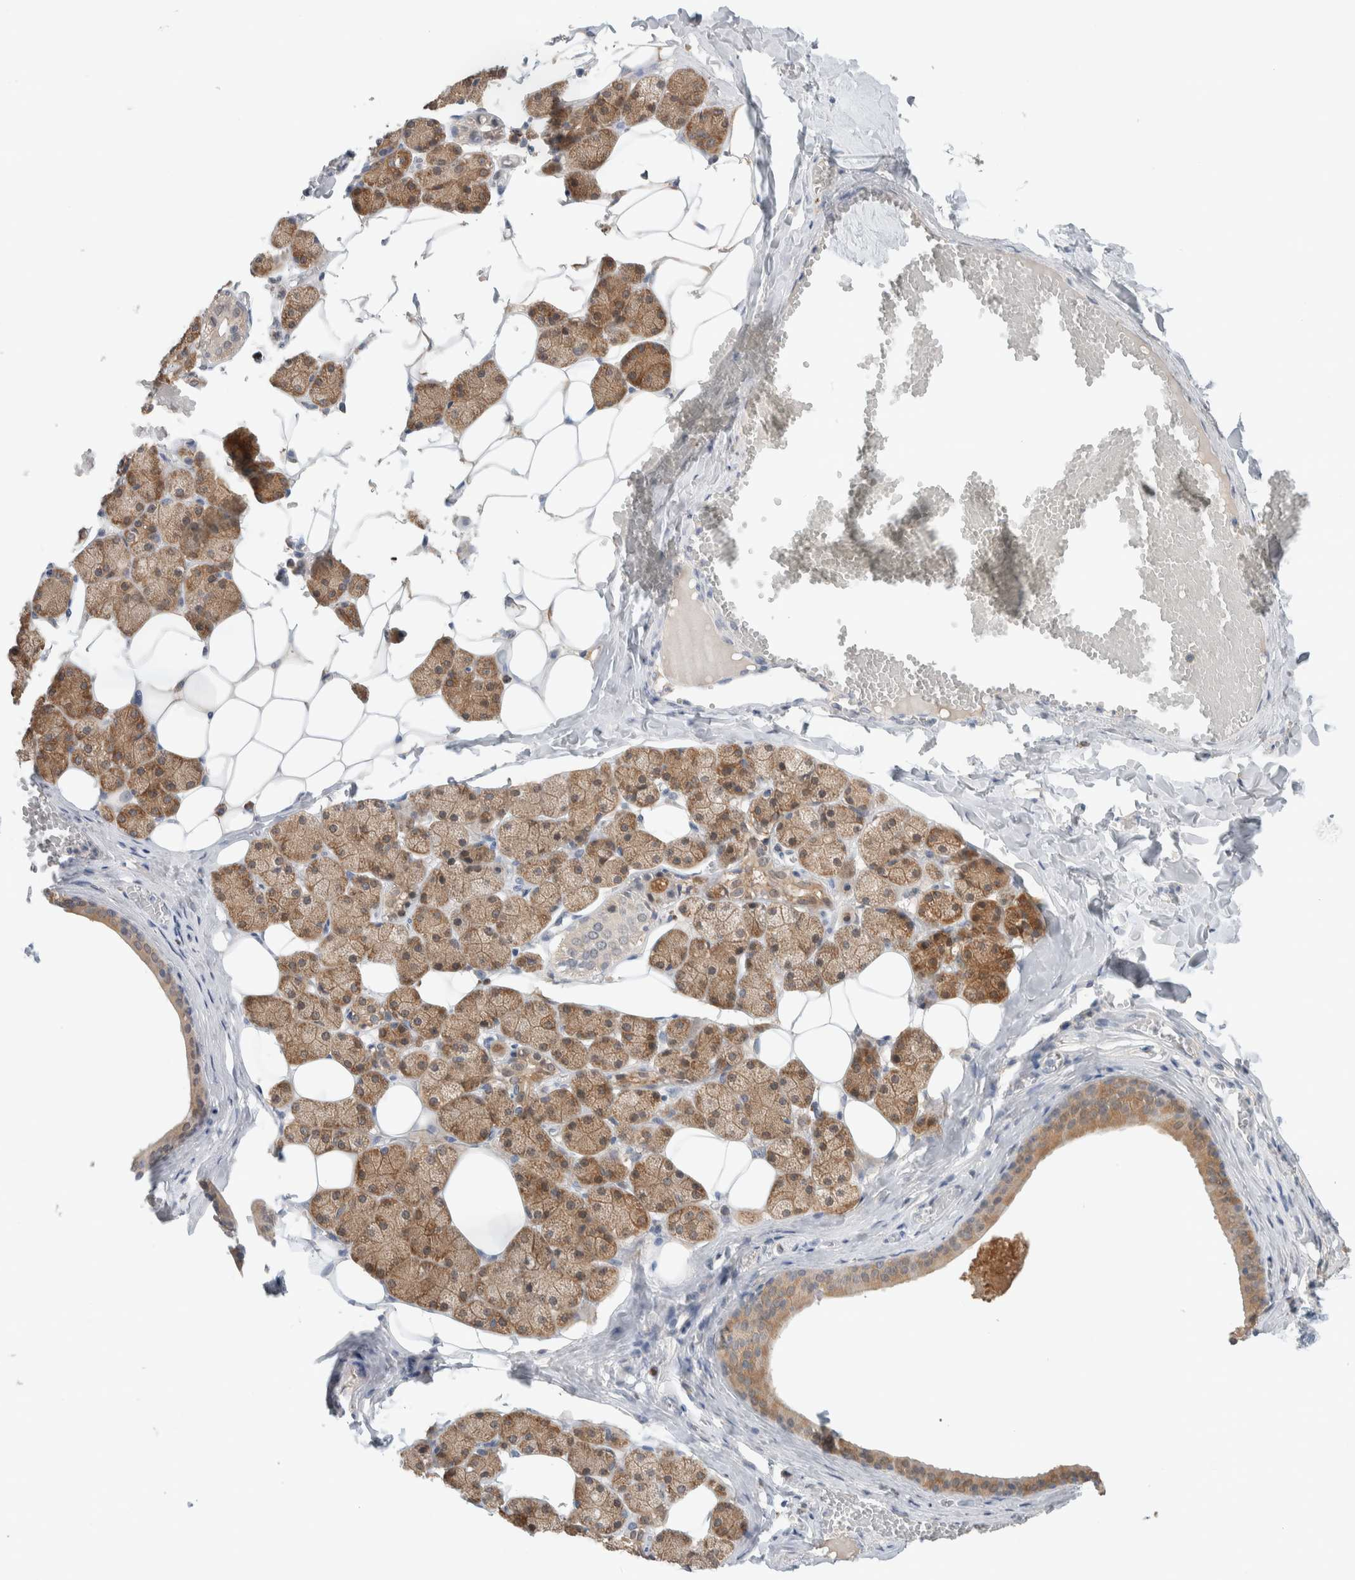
{"staining": {"intensity": "strong", "quantity": "25%-75%", "location": "cytoplasmic/membranous"}, "tissue": "salivary gland", "cell_type": "Glandular cells", "image_type": "normal", "snomed": [{"axis": "morphology", "description": "Normal tissue, NOS"}, {"axis": "topography", "description": "Salivary gland"}], "caption": "IHC (DAB (3,3'-diaminobenzidine)) staining of unremarkable salivary gland displays strong cytoplasmic/membranous protein expression in about 25%-75% of glandular cells.", "gene": "DEPTOR", "patient": {"sex": "female", "age": 33}}